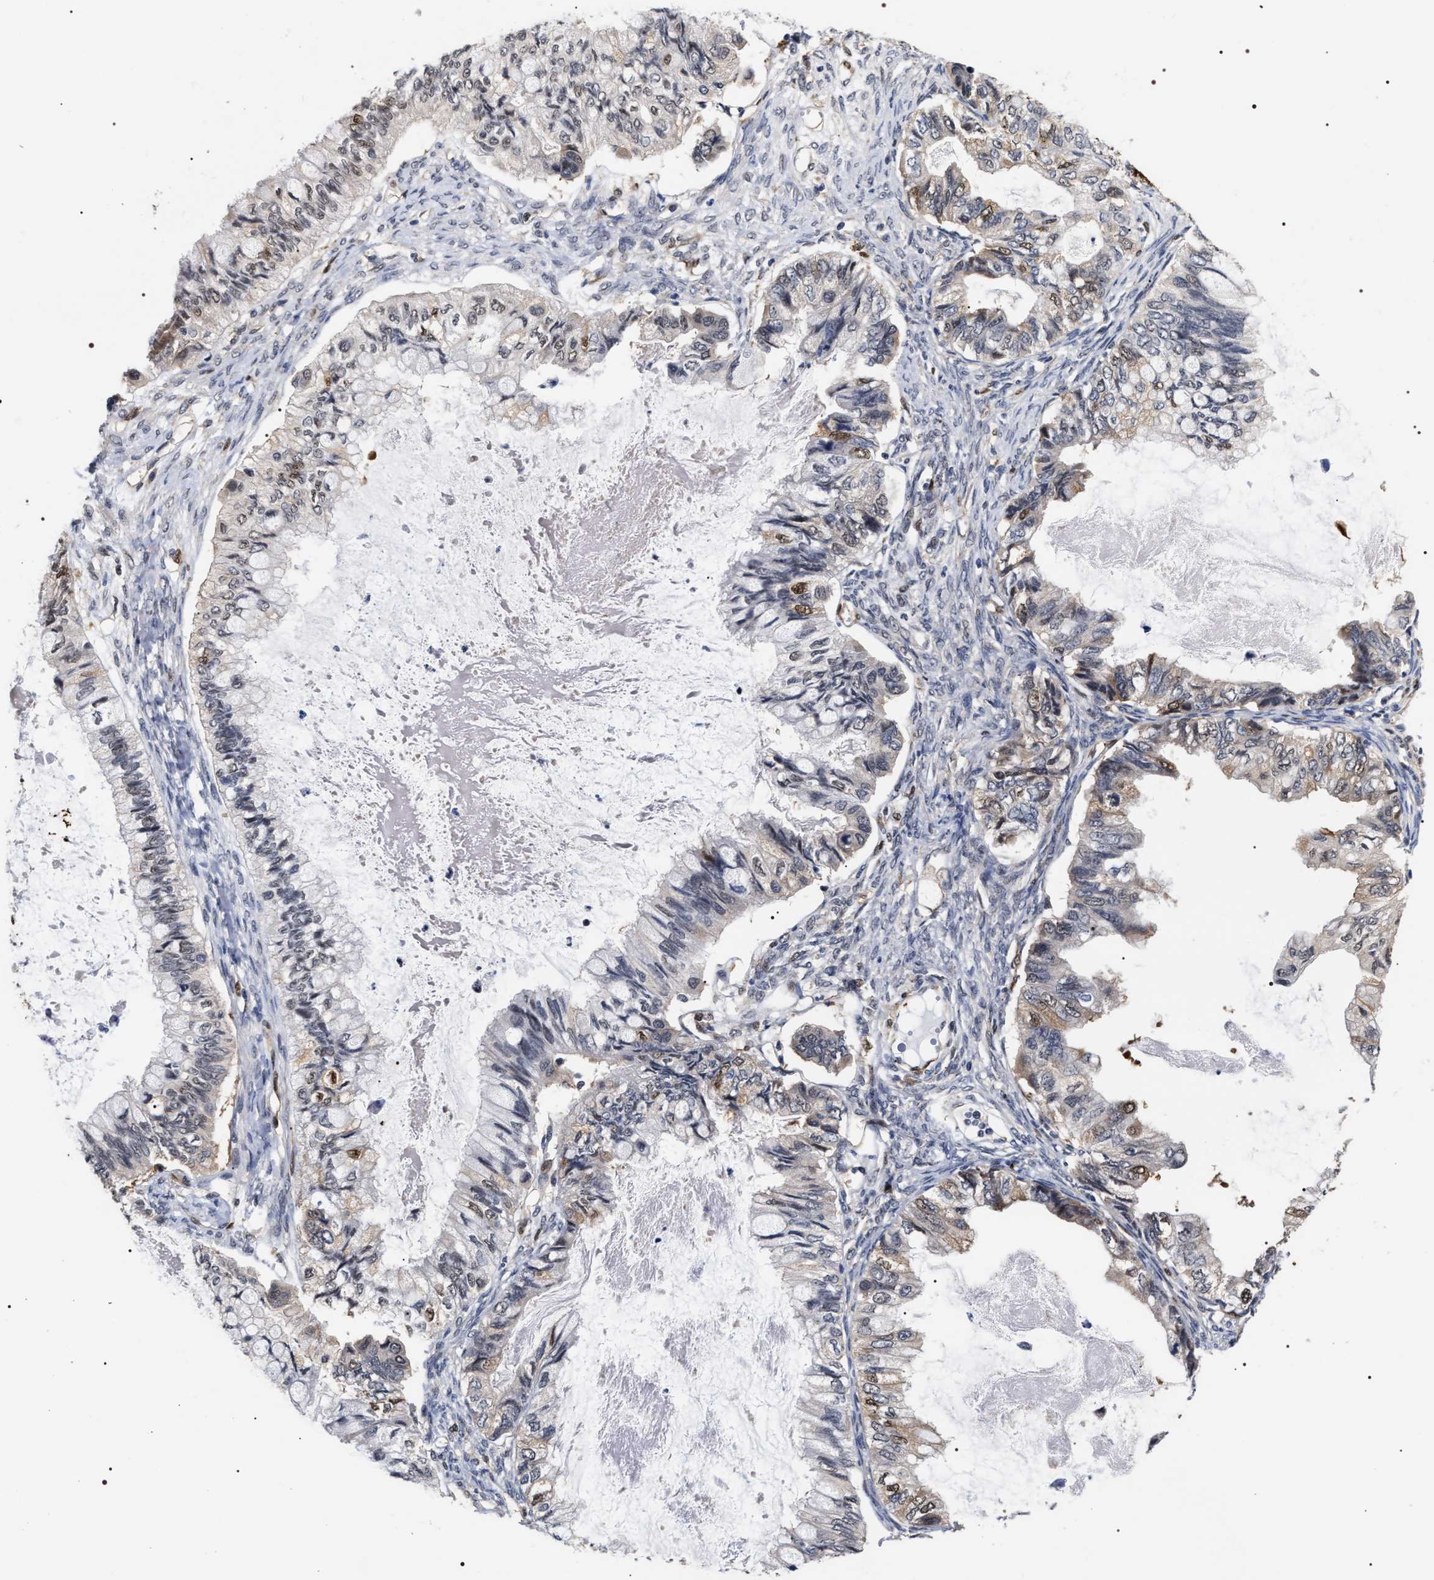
{"staining": {"intensity": "moderate", "quantity": "<25%", "location": "nuclear"}, "tissue": "ovarian cancer", "cell_type": "Tumor cells", "image_type": "cancer", "snomed": [{"axis": "morphology", "description": "Cystadenocarcinoma, mucinous, NOS"}, {"axis": "topography", "description": "Ovary"}], "caption": "The histopathology image displays staining of ovarian mucinous cystadenocarcinoma, revealing moderate nuclear protein expression (brown color) within tumor cells.", "gene": "BAG6", "patient": {"sex": "female", "age": 80}}